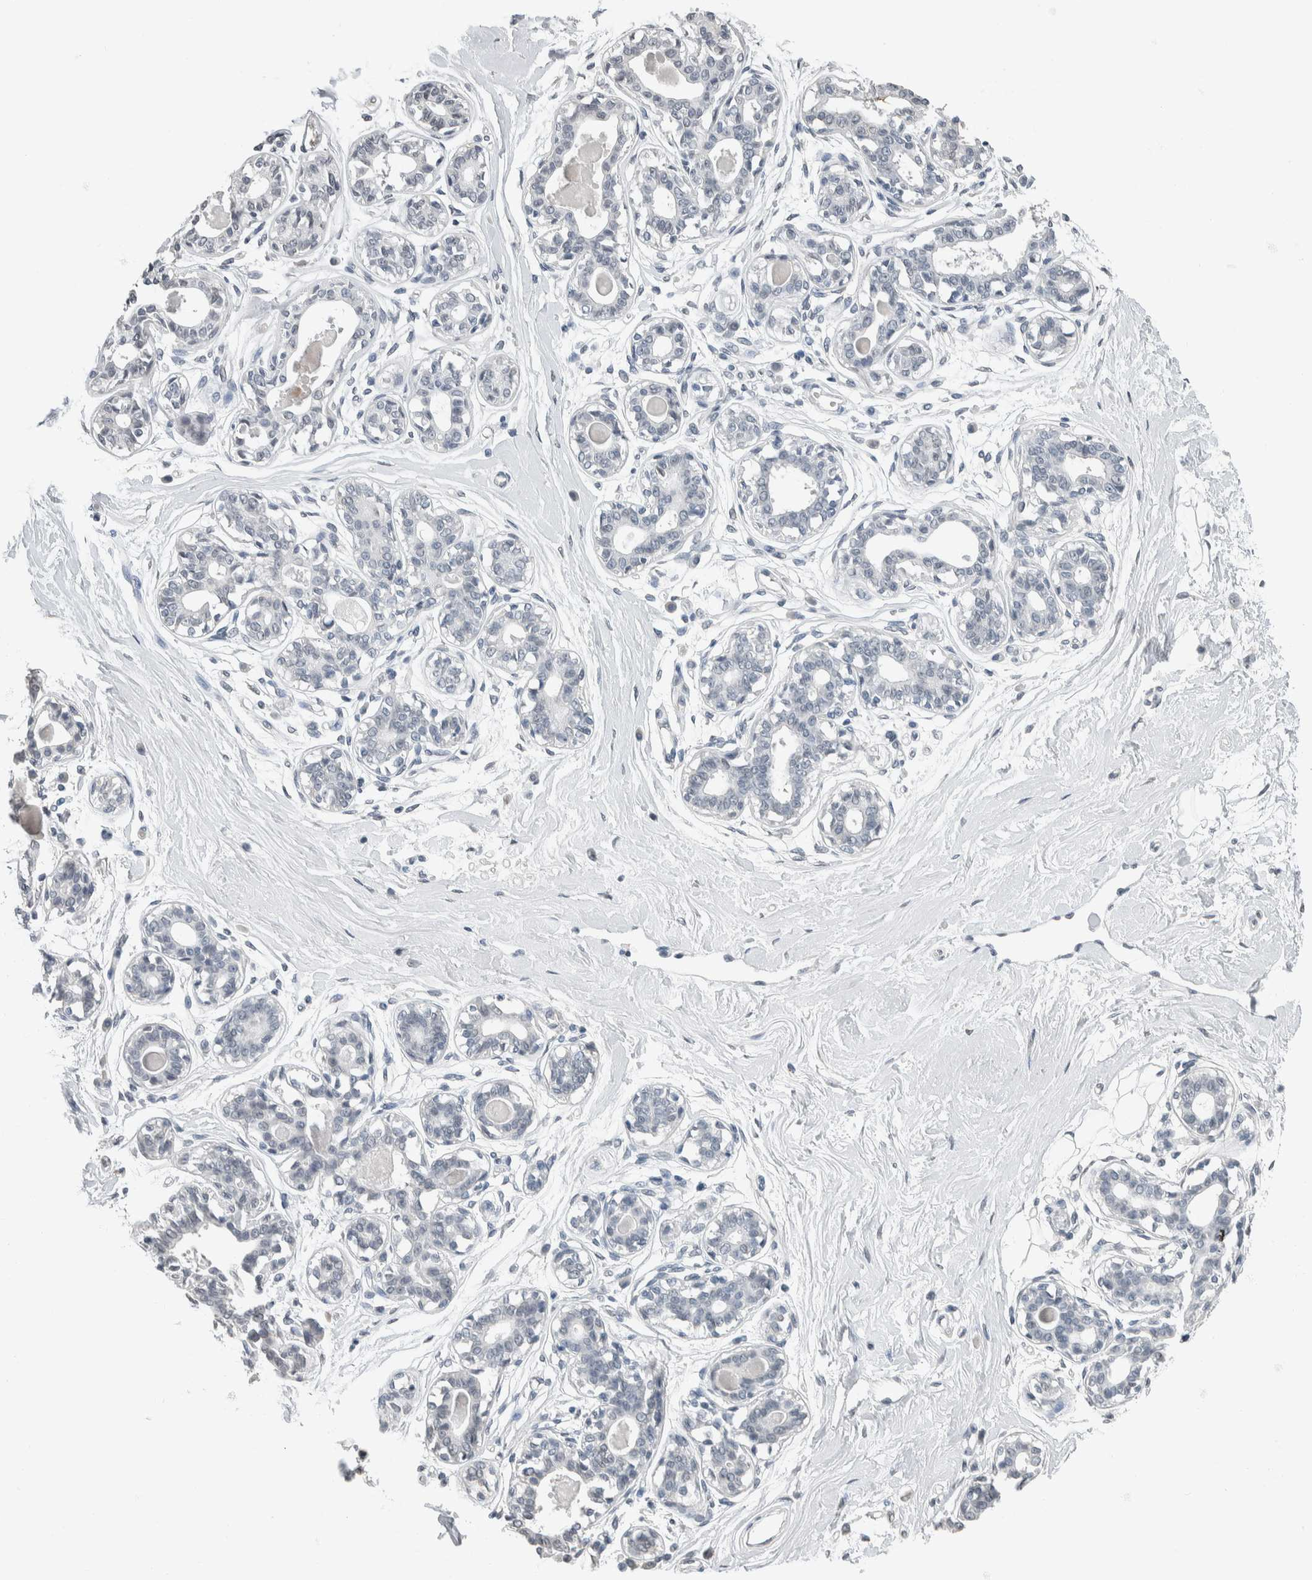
{"staining": {"intensity": "negative", "quantity": "none", "location": "none"}, "tissue": "breast", "cell_type": "Adipocytes", "image_type": "normal", "snomed": [{"axis": "morphology", "description": "Normal tissue, NOS"}, {"axis": "topography", "description": "Breast"}], "caption": "A high-resolution micrograph shows immunohistochemistry staining of unremarkable breast, which shows no significant expression in adipocytes.", "gene": "NEFM", "patient": {"sex": "female", "age": 45}}